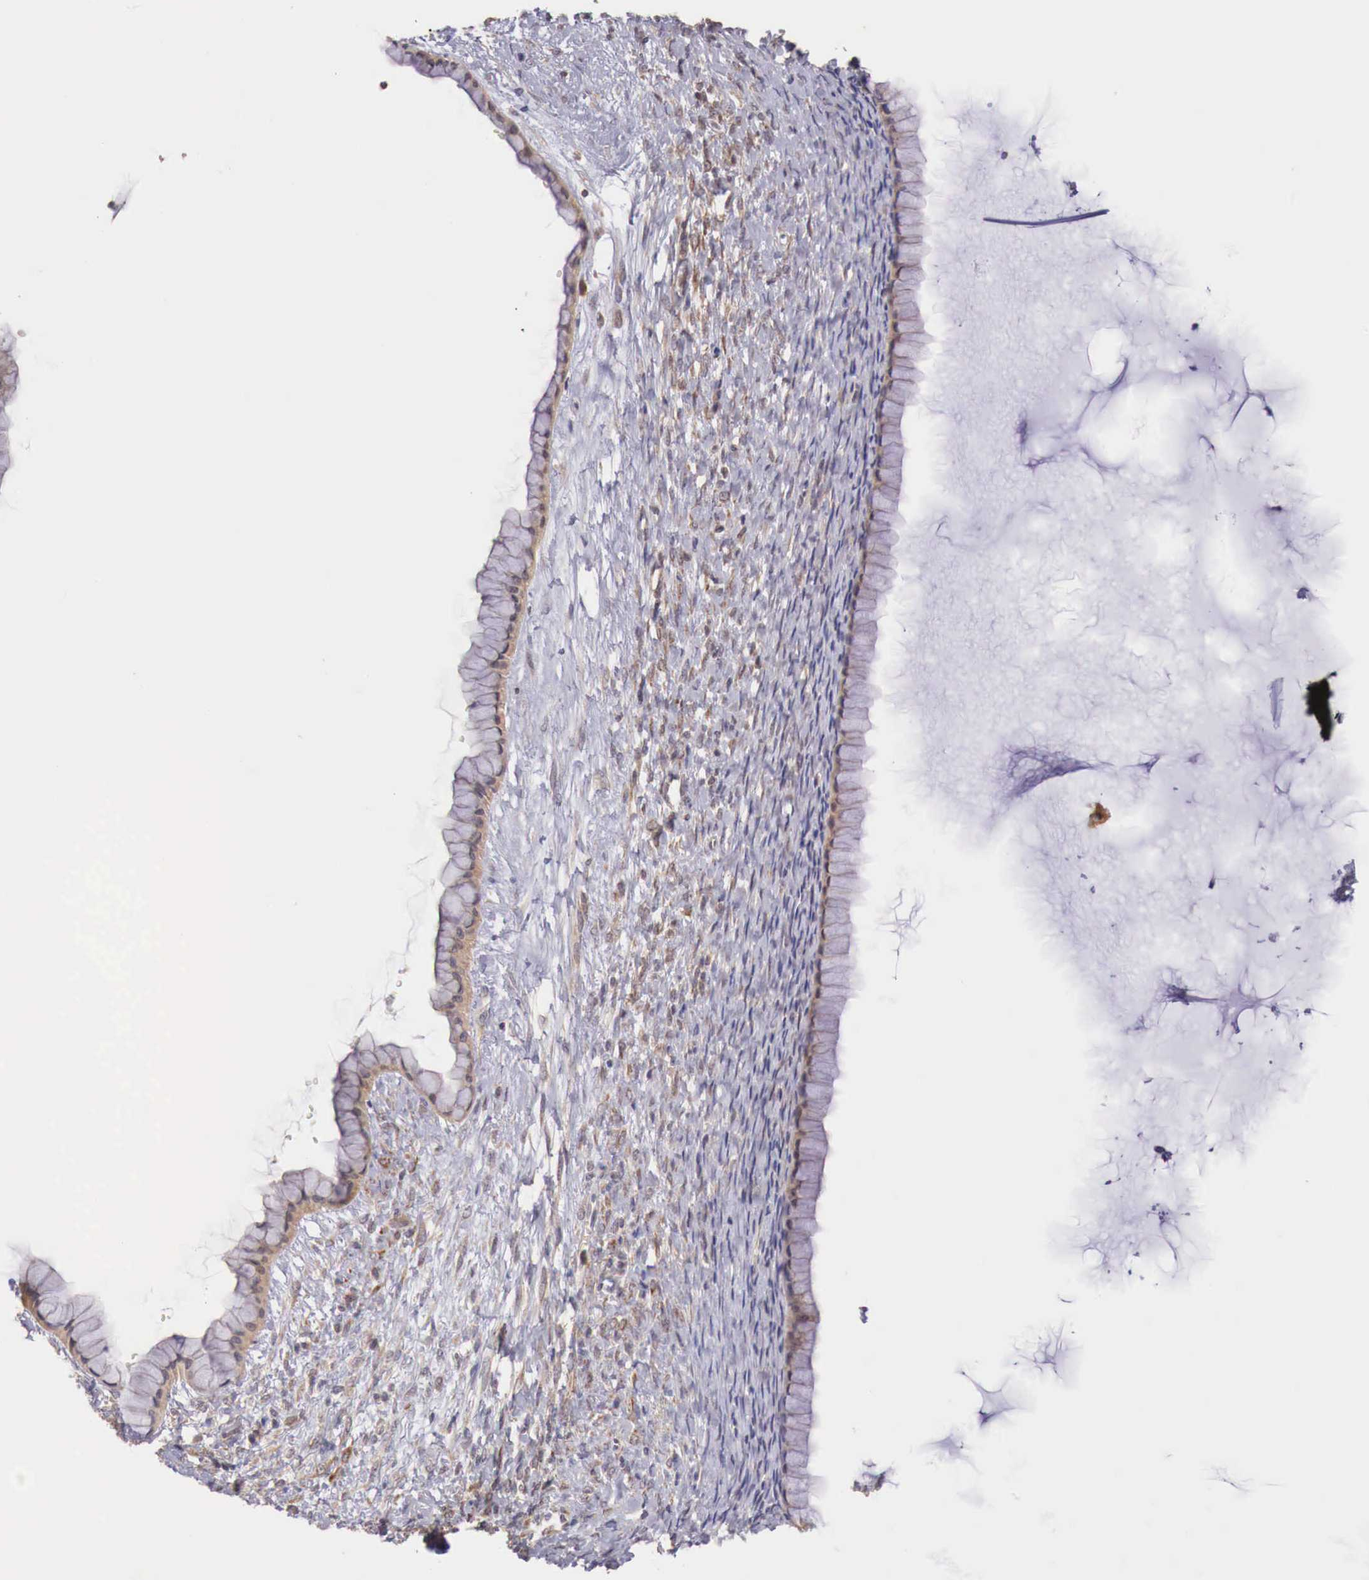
{"staining": {"intensity": "weak", "quantity": ">75%", "location": "cytoplasmic/membranous"}, "tissue": "ovarian cancer", "cell_type": "Tumor cells", "image_type": "cancer", "snomed": [{"axis": "morphology", "description": "Cystadenocarcinoma, mucinous, NOS"}, {"axis": "topography", "description": "Ovary"}], "caption": "Mucinous cystadenocarcinoma (ovarian) stained for a protein exhibits weak cytoplasmic/membranous positivity in tumor cells.", "gene": "GAB2", "patient": {"sex": "female", "age": 25}}